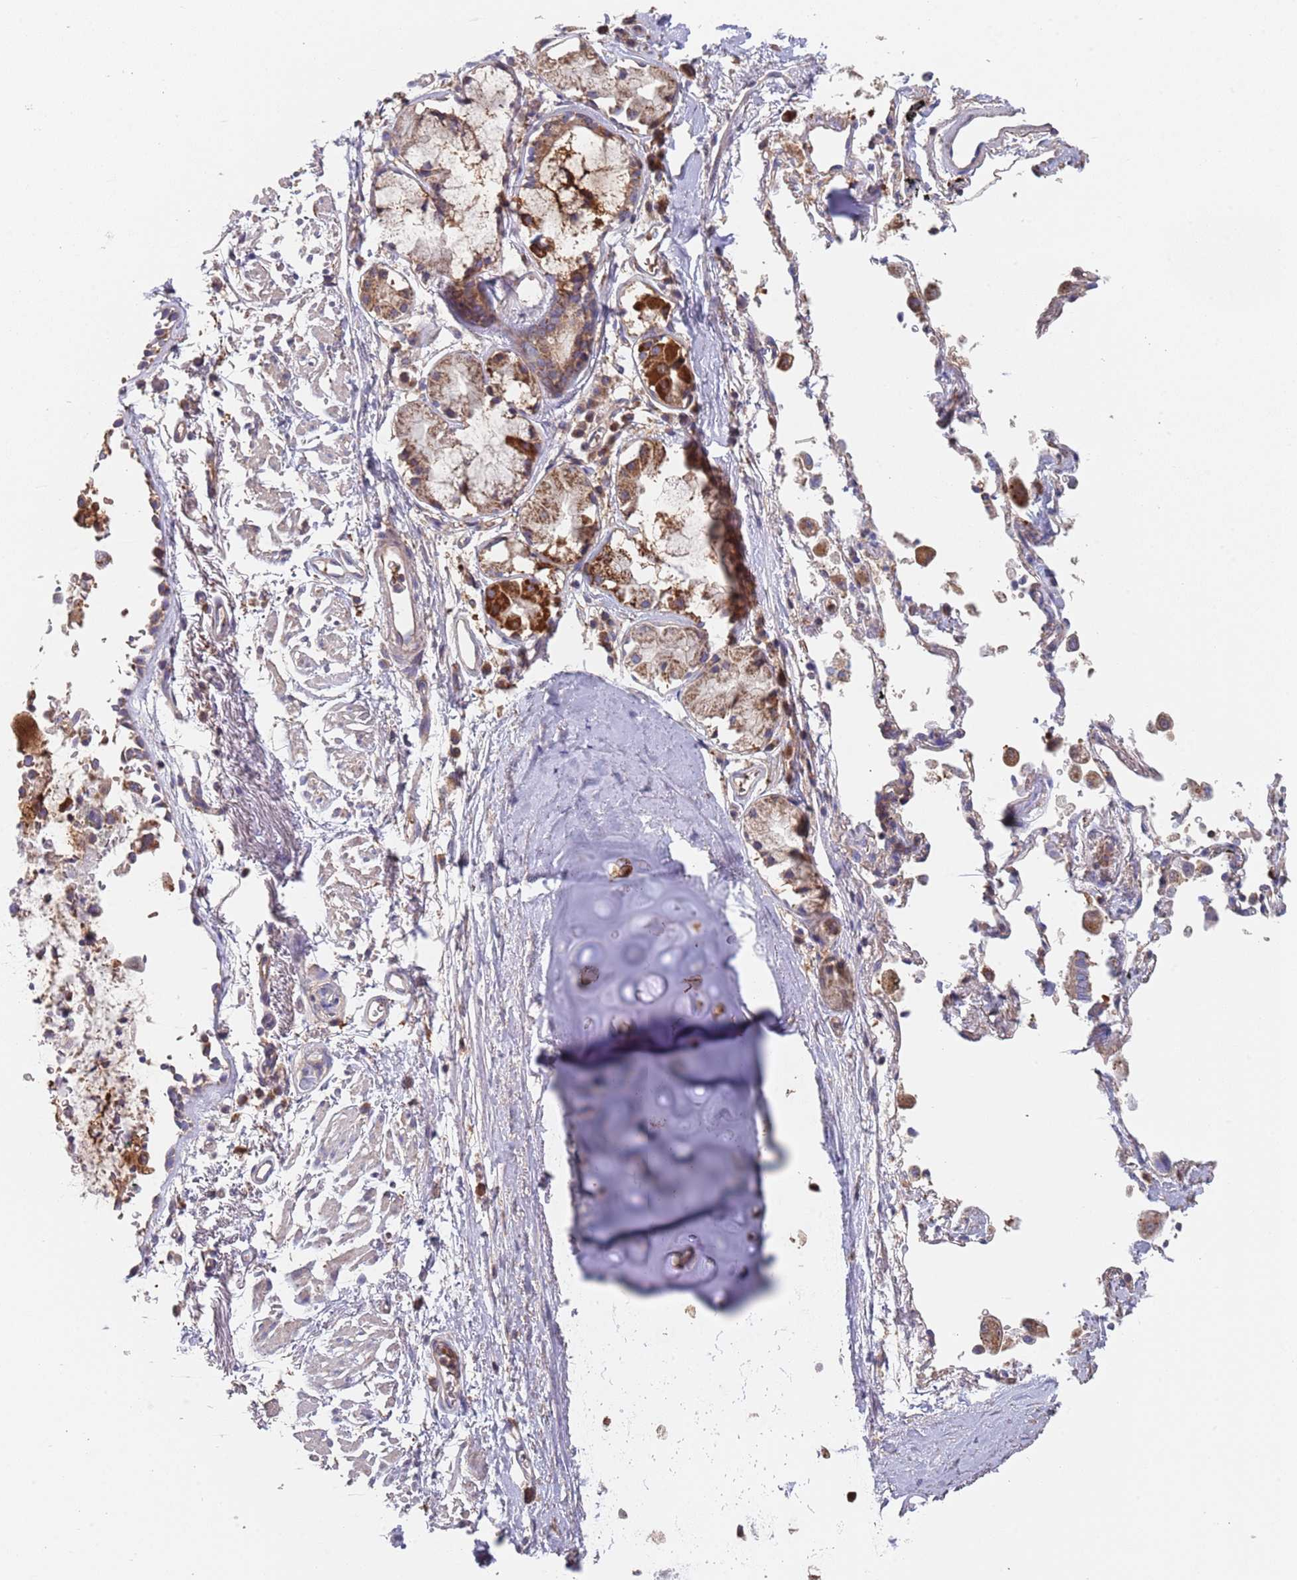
{"staining": {"intensity": "moderate", "quantity": ">75%", "location": "cytoplasmic/membranous"}, "tissue": "soft tissue", "cell_type": "Chondrocytes", "image_type": "normal", "snomed": [{"axis": "morphology", "description": "Normal tissue, NOS"}, {"axis": "topography", "description": "Cartilage tissue"}], "caption": "This image shows IHC staining of unremarkable soft tissue, with medium moderate cytoplasmic/membranous staining in about >75% of chondrocytes.", "gene": "GDI1", "patient": {"sex": "male", "age": 73}}